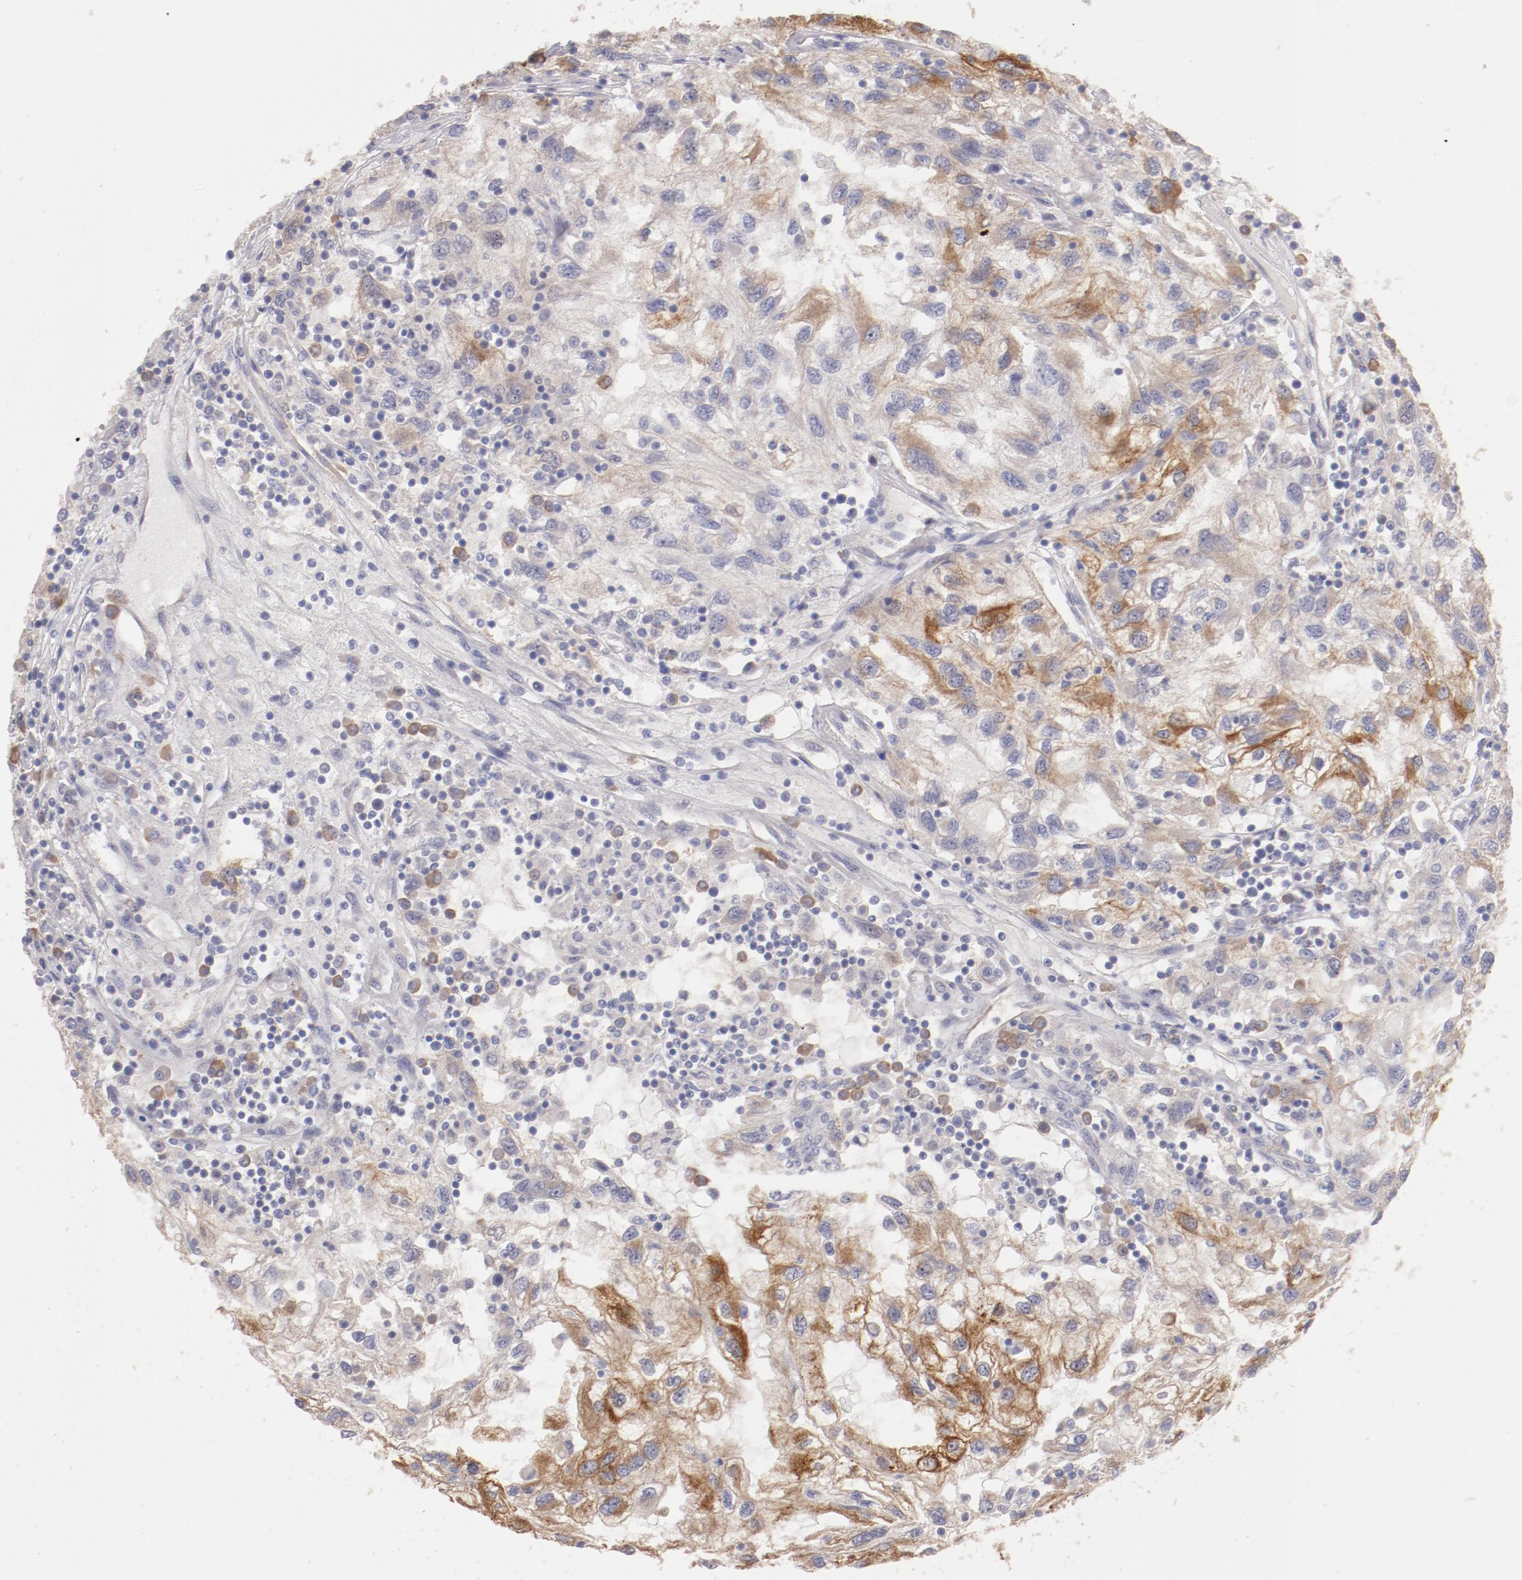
{"staining": {"intensity": "weak", "quantity": ">75%", "location": "cytoplasmic/membranous"}, "tissue": "renal cancer", "cell_type": "Tumor cells", "image_type": "cancer", "snomed": [{"axis": "morphology", "description": "Normal tissue, NOS"}, {"axis": "morphology", "description": "Adenocarcinoma, NOS"}, {"axis": "topography", "description": "Kidney"}], "caption": "DAB (3,3'-diaminobenzidine) immunohistochemical staining of human renal cancer displays weak cytoplasmic/membranous protein positivity in about >75% of tumor cells.", "gene": "ENTPD5", "patient": {"sex": "male", "age": 71}}